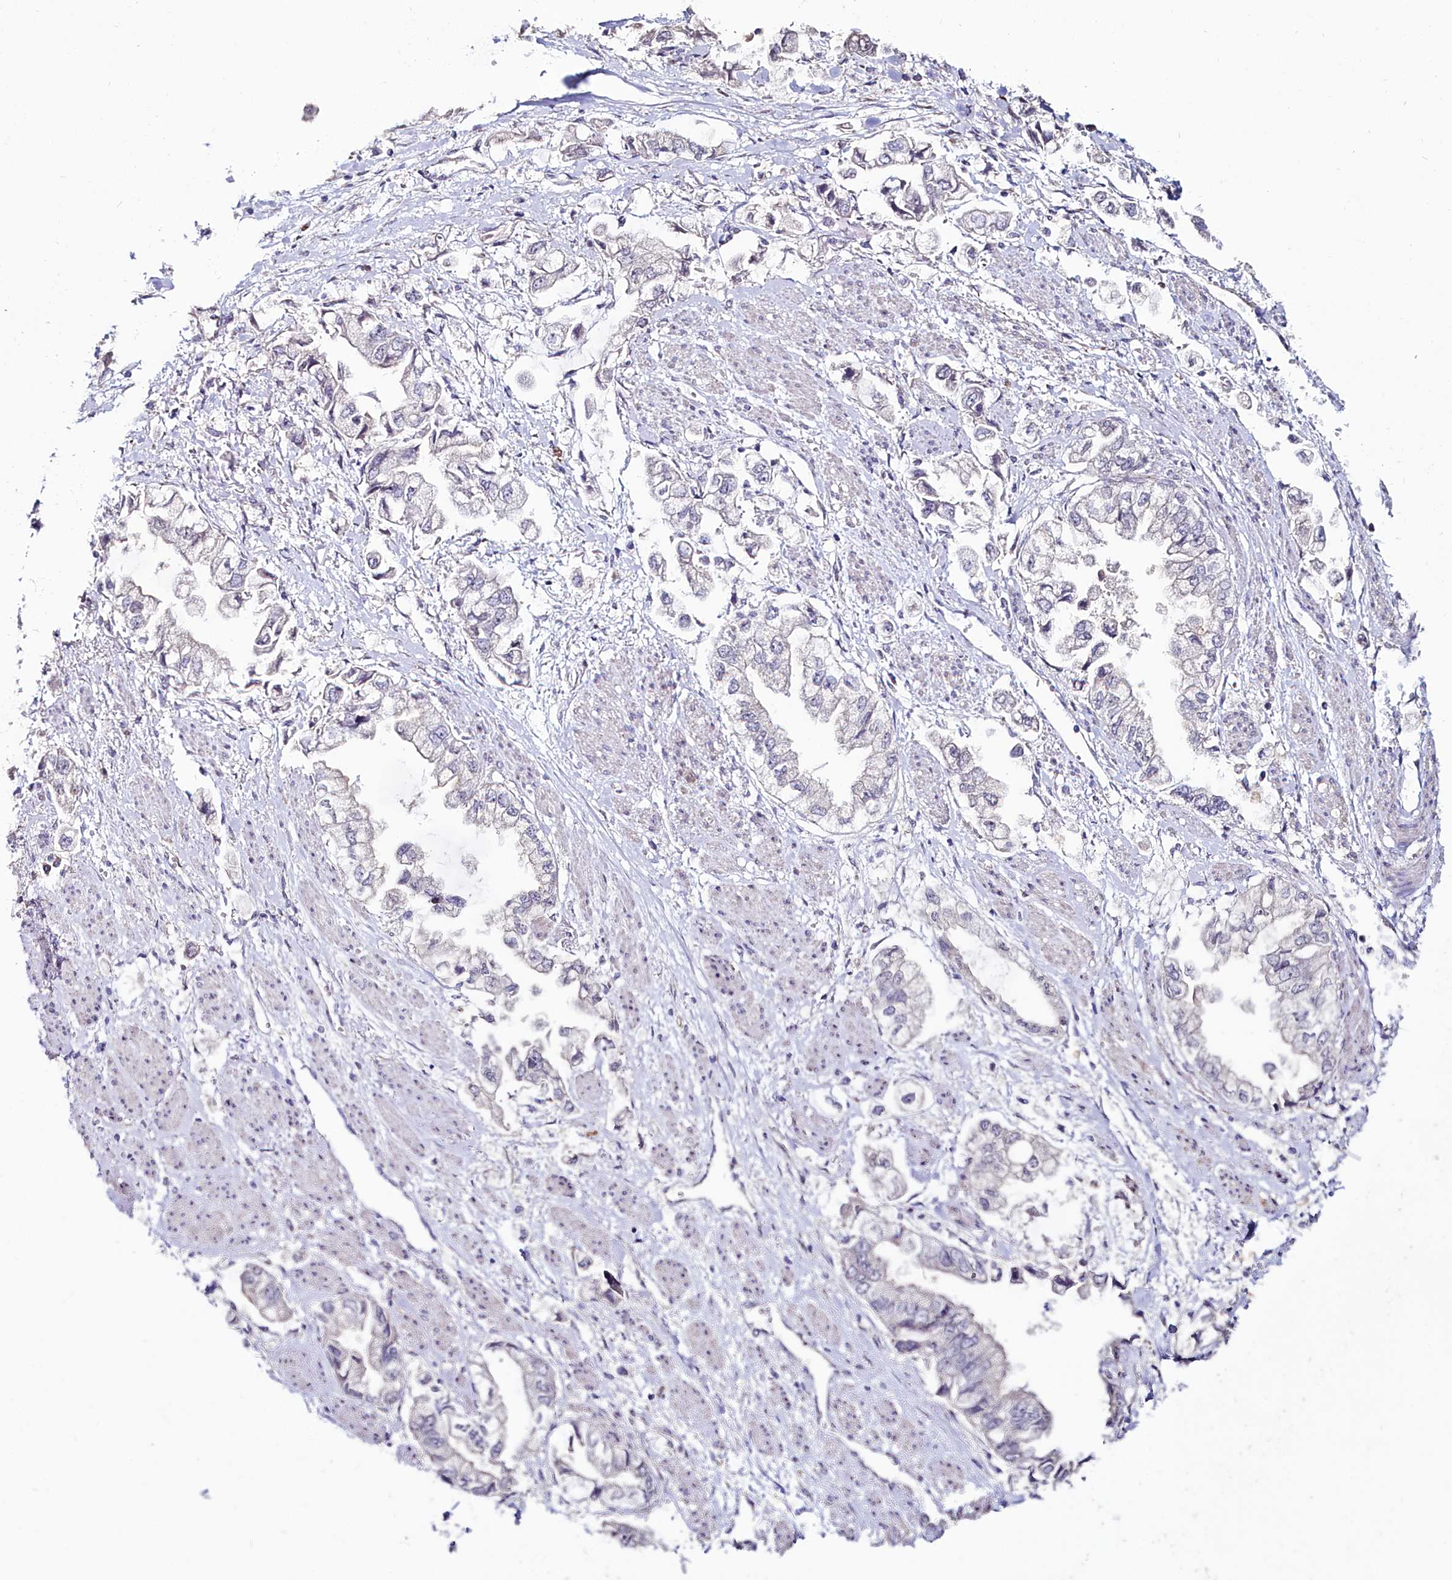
{"staining": {"intensity": "negative", "quantity": "none", "location": "none"}, "tissue": "stomach cancer", "cell_type": "Tumor cells", "image_type": "cancer", "snomed": [{"axis": "morphology", "description": "Adenocarcinoma, NOS"}, {"axis": "topography", "description": "Stomach"}], "caption": "Immunohistochemistry image of adenocarcinoma (stomach) stained for a protein (brown), which shows no staining in tumor cells.", "gene": "C4orf19", "patient": {"sex": "male", "age": 62}}